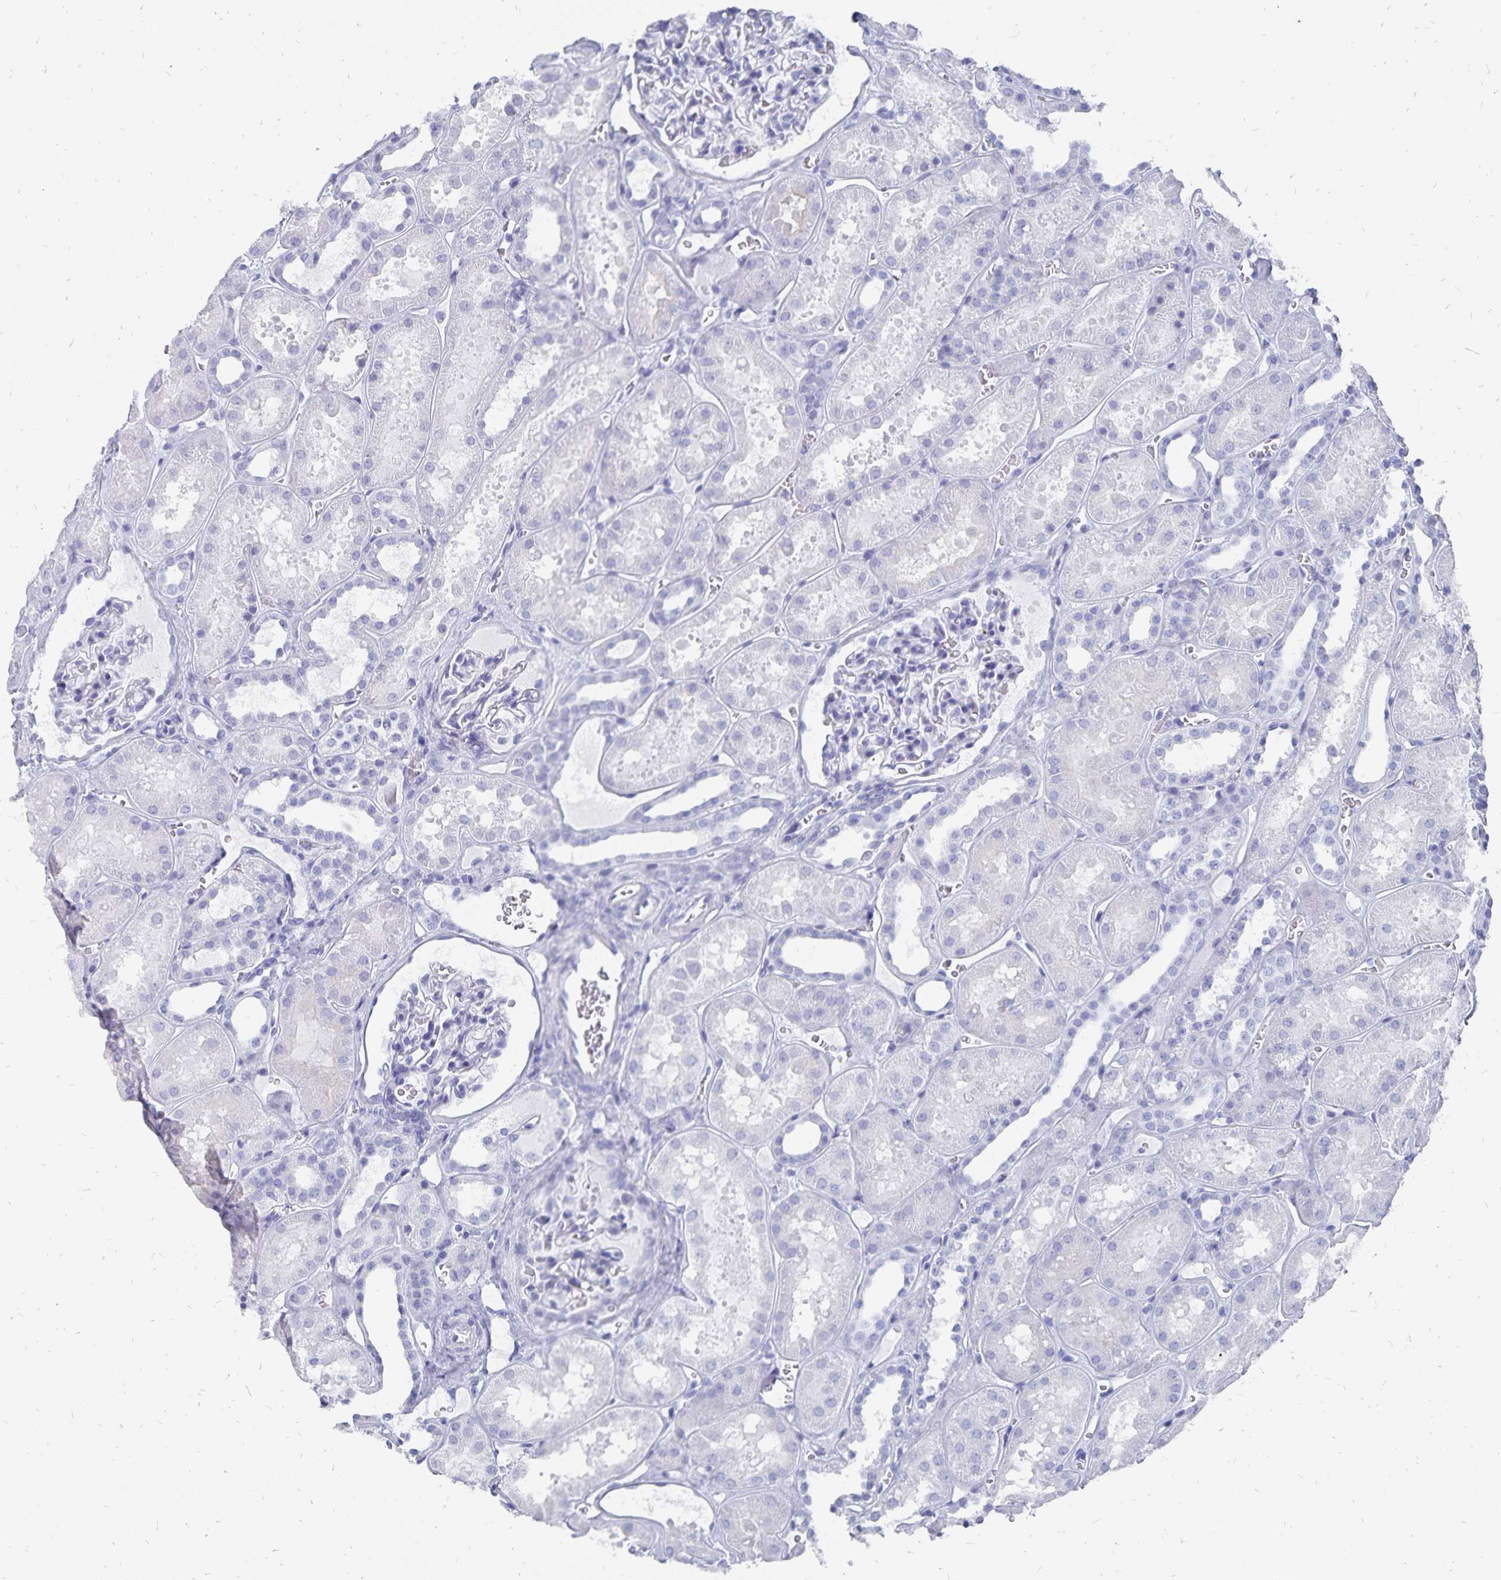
{"staining": {"intensity": "negative", "quantity": "none", "location": "none"}, "tissue": "kidney", "cell_type": "Cells in glomeruli", "image_type": "normal", "snomed": [{"axis": "morphology", "description": "Normal tissue, NOS"}, {"axis": "topography", "description": "Kidney"}], "caption": "A high-resolution image shows immunohistochemistry staining of normal kidney, which shows no significant staining in cells in glomeruli.", "gene": "ADH1A", "patient": {"sex": "female", "age": 41}}